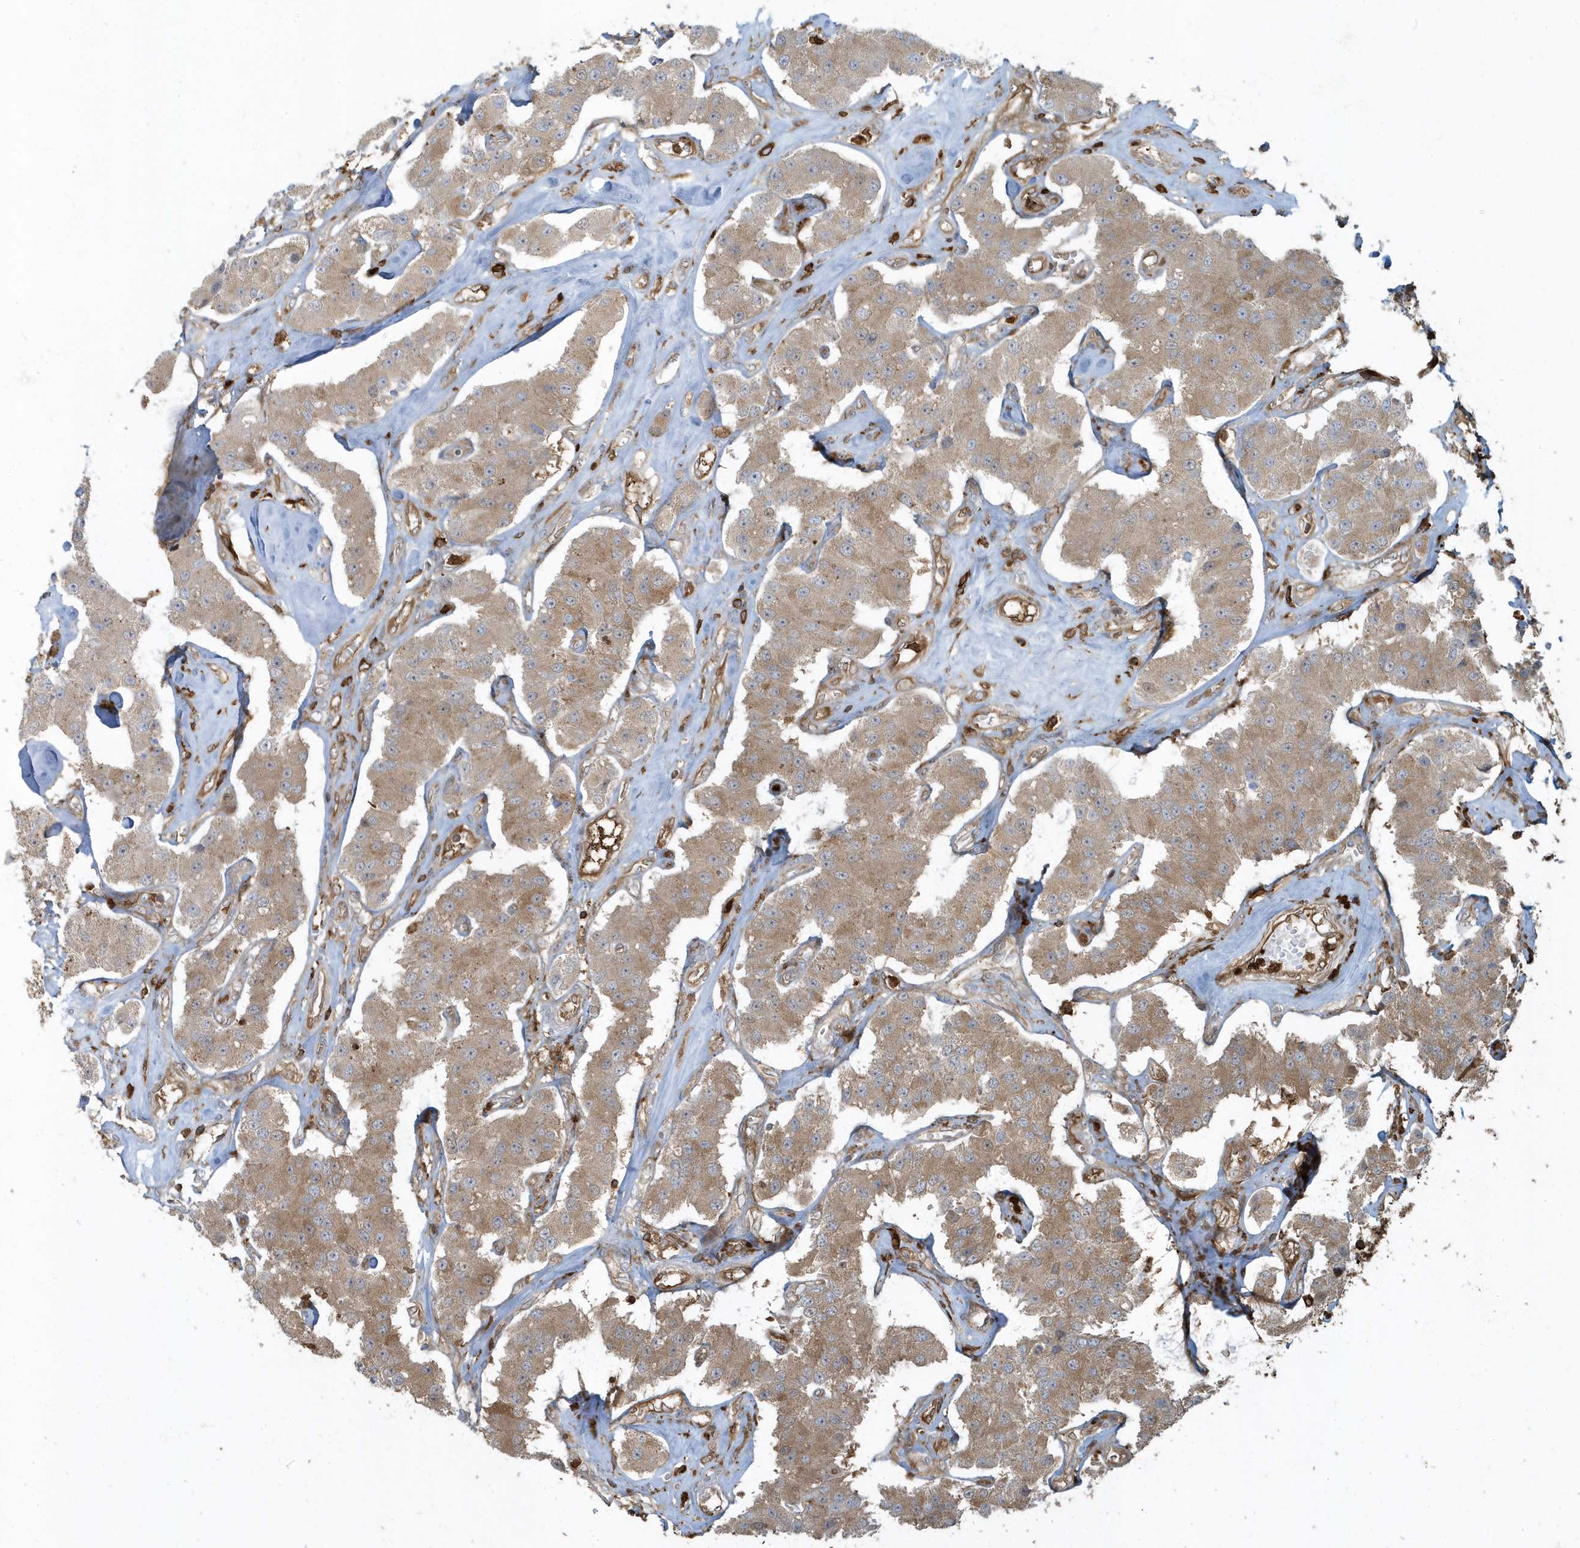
{"staining": {"intensity": "moderate", "quantity": ">75%", "location": "cytoplasmic/membranous"}, "tissue": "carcinoid", "cell_type": "Tumor cells", "image_type": "cancer", "snomed": [{"axis": "morphology", "description": "Carcinoid, malignant, NOS"}, {"axis": "topography", "description": "Pancreas"}], "caption": "An image showing moderate cytoplasmic/membranous positivity in approximately >75% of tumor cells in carcinoid, as visualized by brown immunohistochemical staining.", "gene": "CLCN6", "patient": {"sex": "male", "age": 41}}